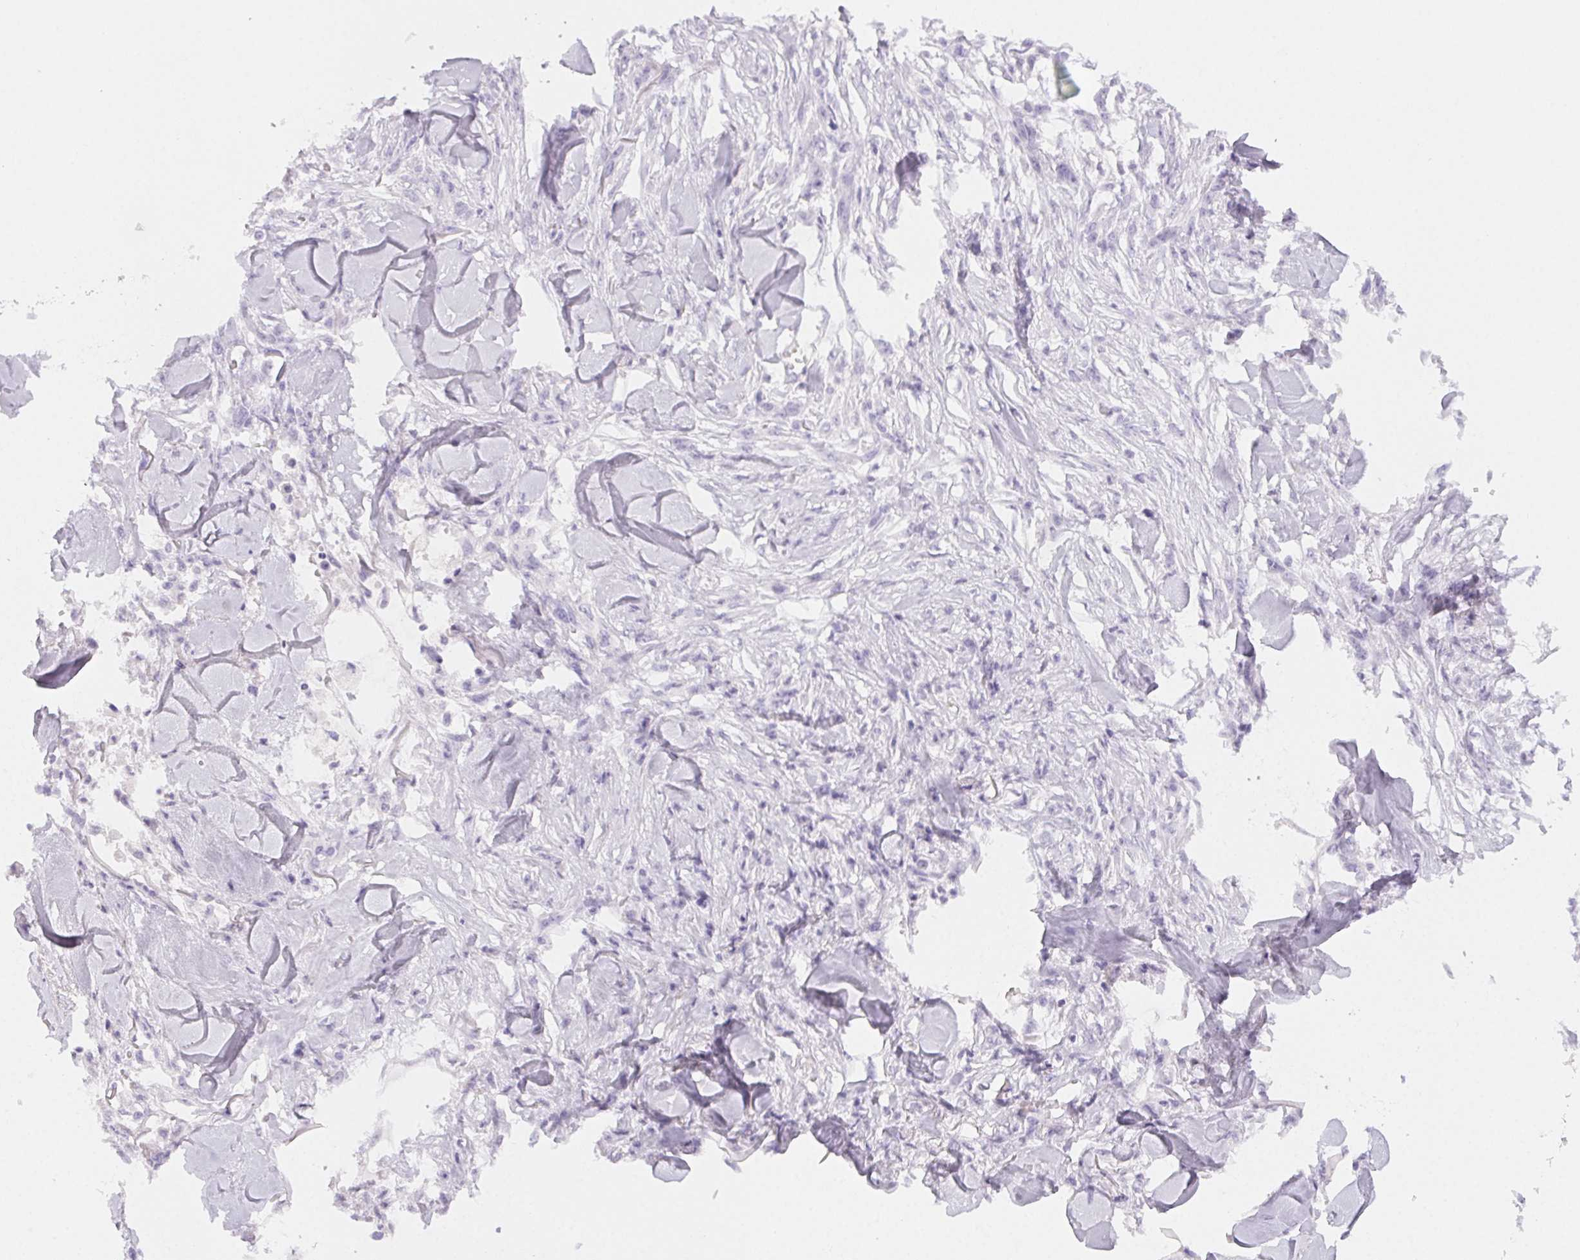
{"staining": {"intensity": "negative", "quantity": "none", "location": "none"}, "tissue": "skin cancer", "cell_type": "Tumor cells", "image_type": "cancer", "snomed": [{"axis": "morphology", "description": "Squamous cell carcinoma, NOS"}, {"axis": "topography", "description": "Skin"}], "caption": "A high-resolution image shows immunohistochemistry (IHC) staining of squamous cell carcinoma (skin), which reveals no significant expression in tumor cells.", "gene": "PADI4", "patient": {"sex": "female", "age": 59}}